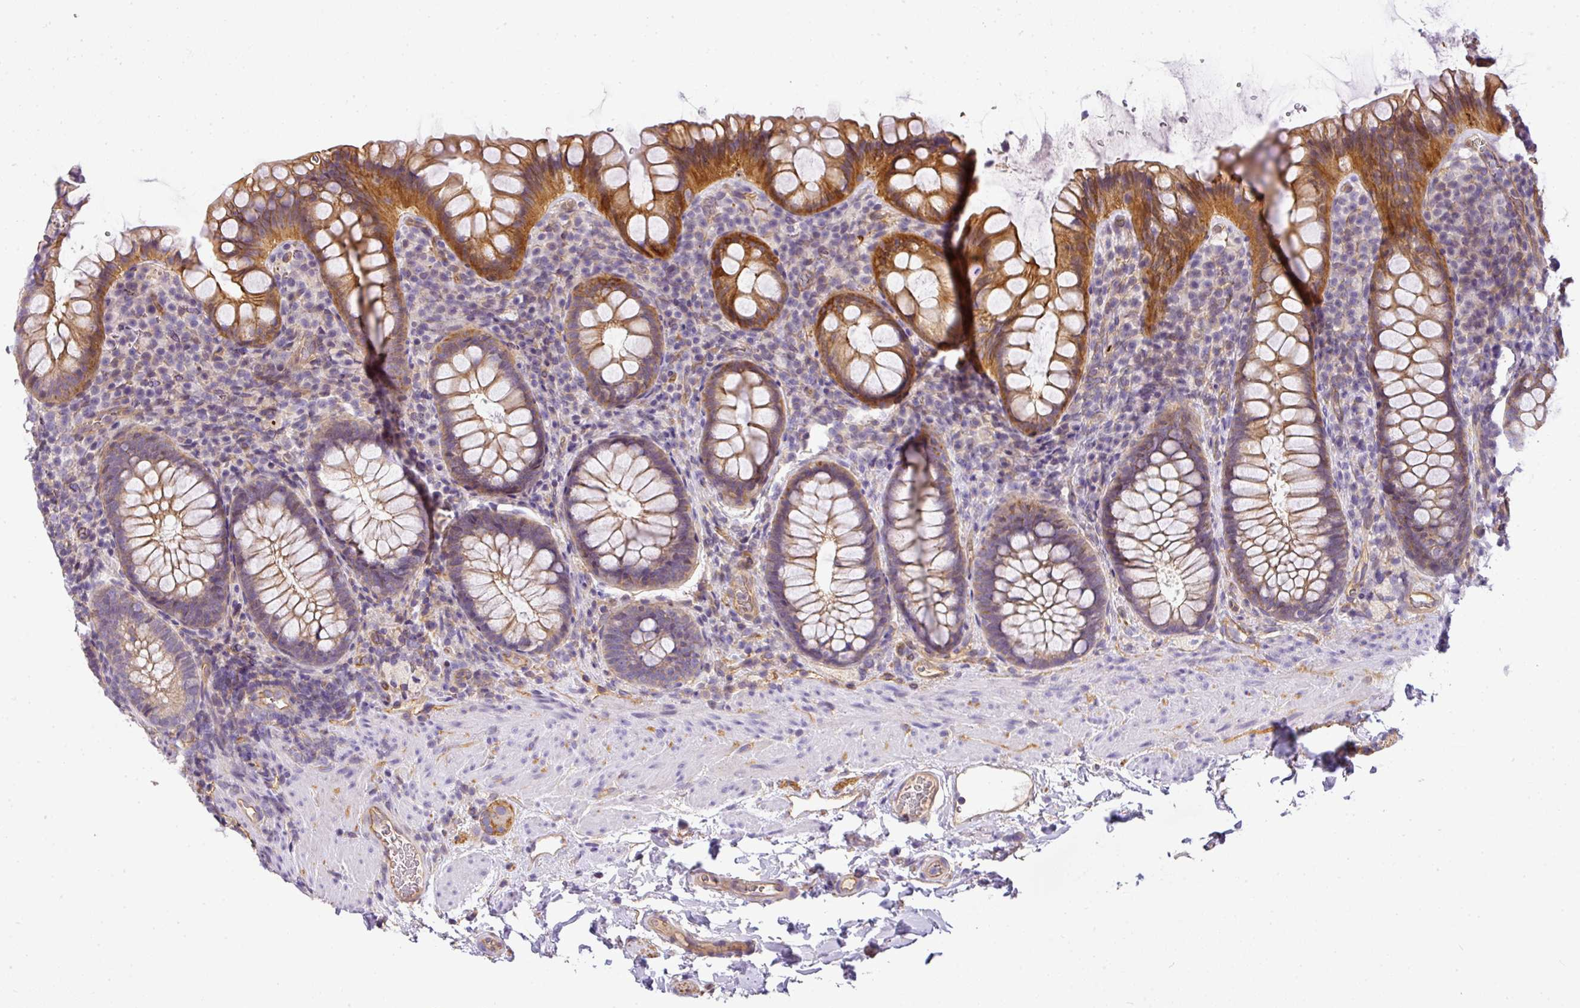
{"staining": {"intensity": "moderate", "quantity": ">75%", "location": "cytoplasmic/membranous"}, "tissue": "rectum", "cell_type": "Glandular cells", "image_type": "normal", "snomed": [{"axis": "morphology", "description": "Normal tissue, NOS"}, {"axis": "topography", "description": "Rectum"}], "caption": "An immunohistochemistry micrograph of benign tissue is shown. Protein staining in brown shows moderate cytoplasmic/membranous positivity in rectum within glandular cells.", "gene": "OR11H4", "patient": {"sex": "female", "age": 69}}